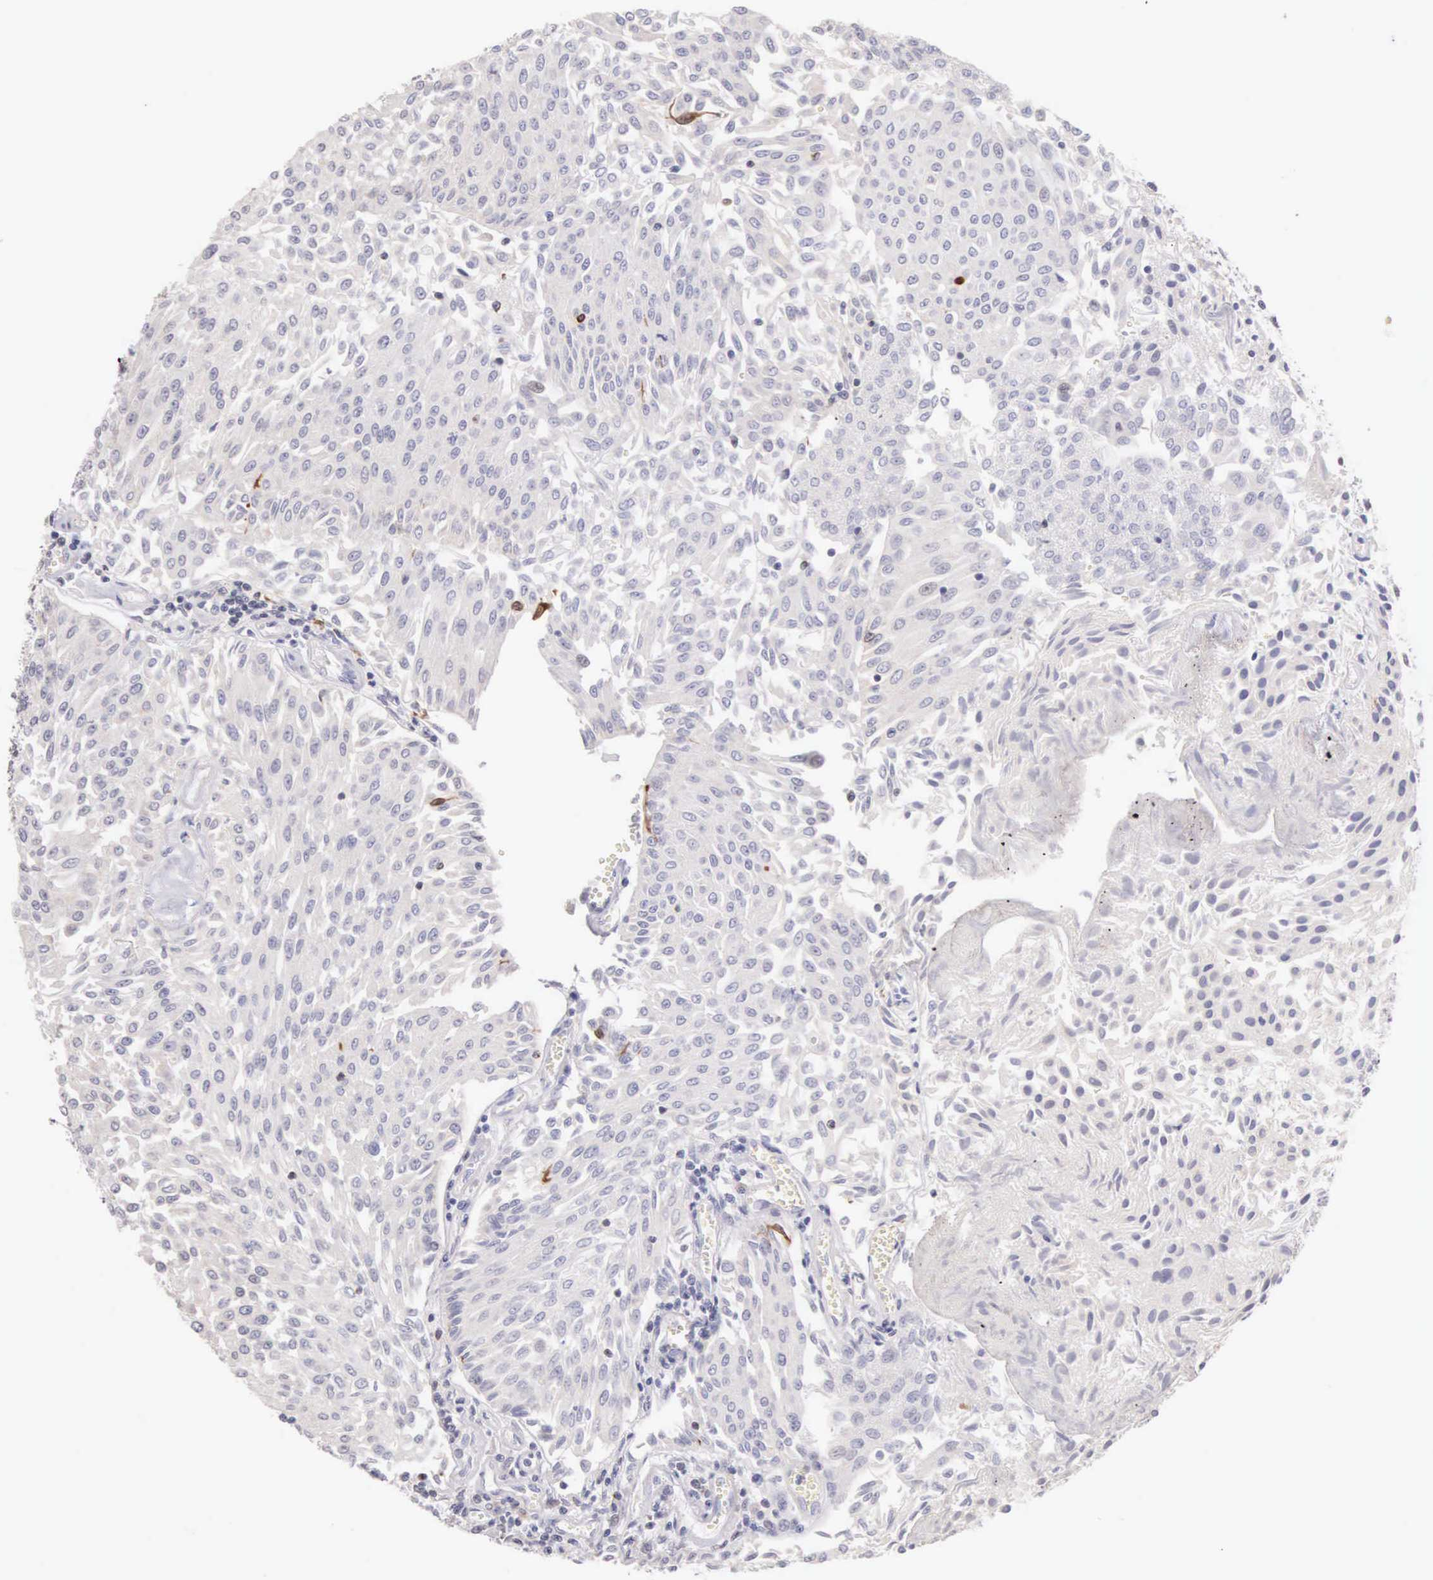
{"staining": {"intensity": "strong", "quantity": "<25%", "location": "cytoplasmic/membranous,nuclear"}, "tissue": "urothelial cancer", "cell_type": "Tumor cells", "image_type": "cancer", "snomed": [{"axis": "morphology", "description": "Urothelial carcinoma, Low grade"}, {"axis": "topography", "description": "Urinary bladder"}], "caption": "Low-grade urothelial carcinoma stained for a protein (brown) reveals strong cytoplasmic/membranous and nuclear positive expression in about <25% of tumor cells.", "gene": "HMGXB4", "patient": {"sex": "male", "age": 86}}